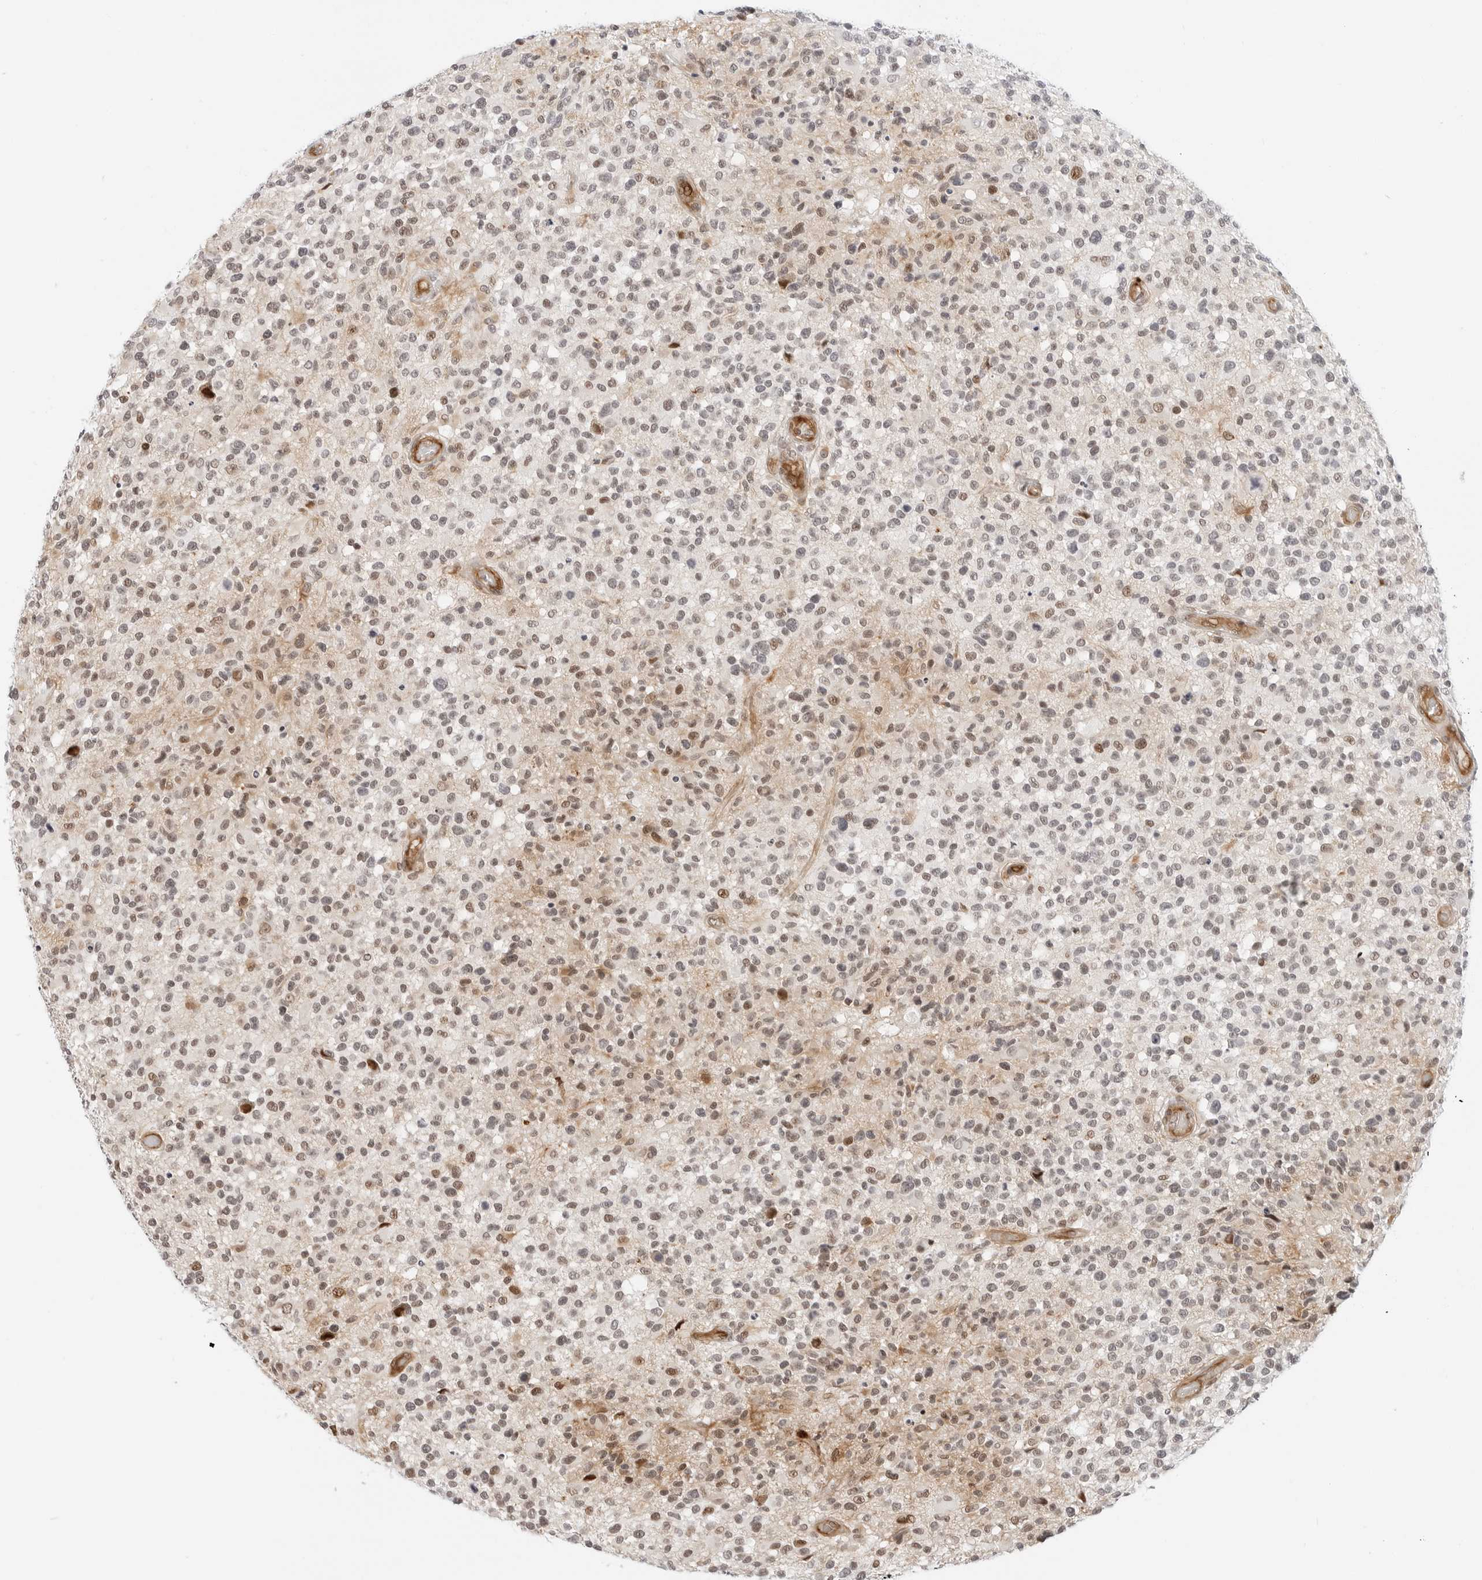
{"staining": {"intensity": "weak", "quantity": "25%-75%", "location": "nuclear"}, "tissue": "glioma", "cell_type": "Tumor cells", "image_type": "cancer", "snomed": [{"axis": "morphology", "description": "Glioma, malignant, High grade"}, {"axis": "morphology", "description": "Glioblastoma, NOS"}, {"axis": "topography", "description": "Brain"}], "caption": "Glioma stained with a brown dye demonstrates weak nuclear positive expression in about 25%-75% of tumor cells.", "gene": "ZNF613", "patient": {"sex": "male", "age": 60}}